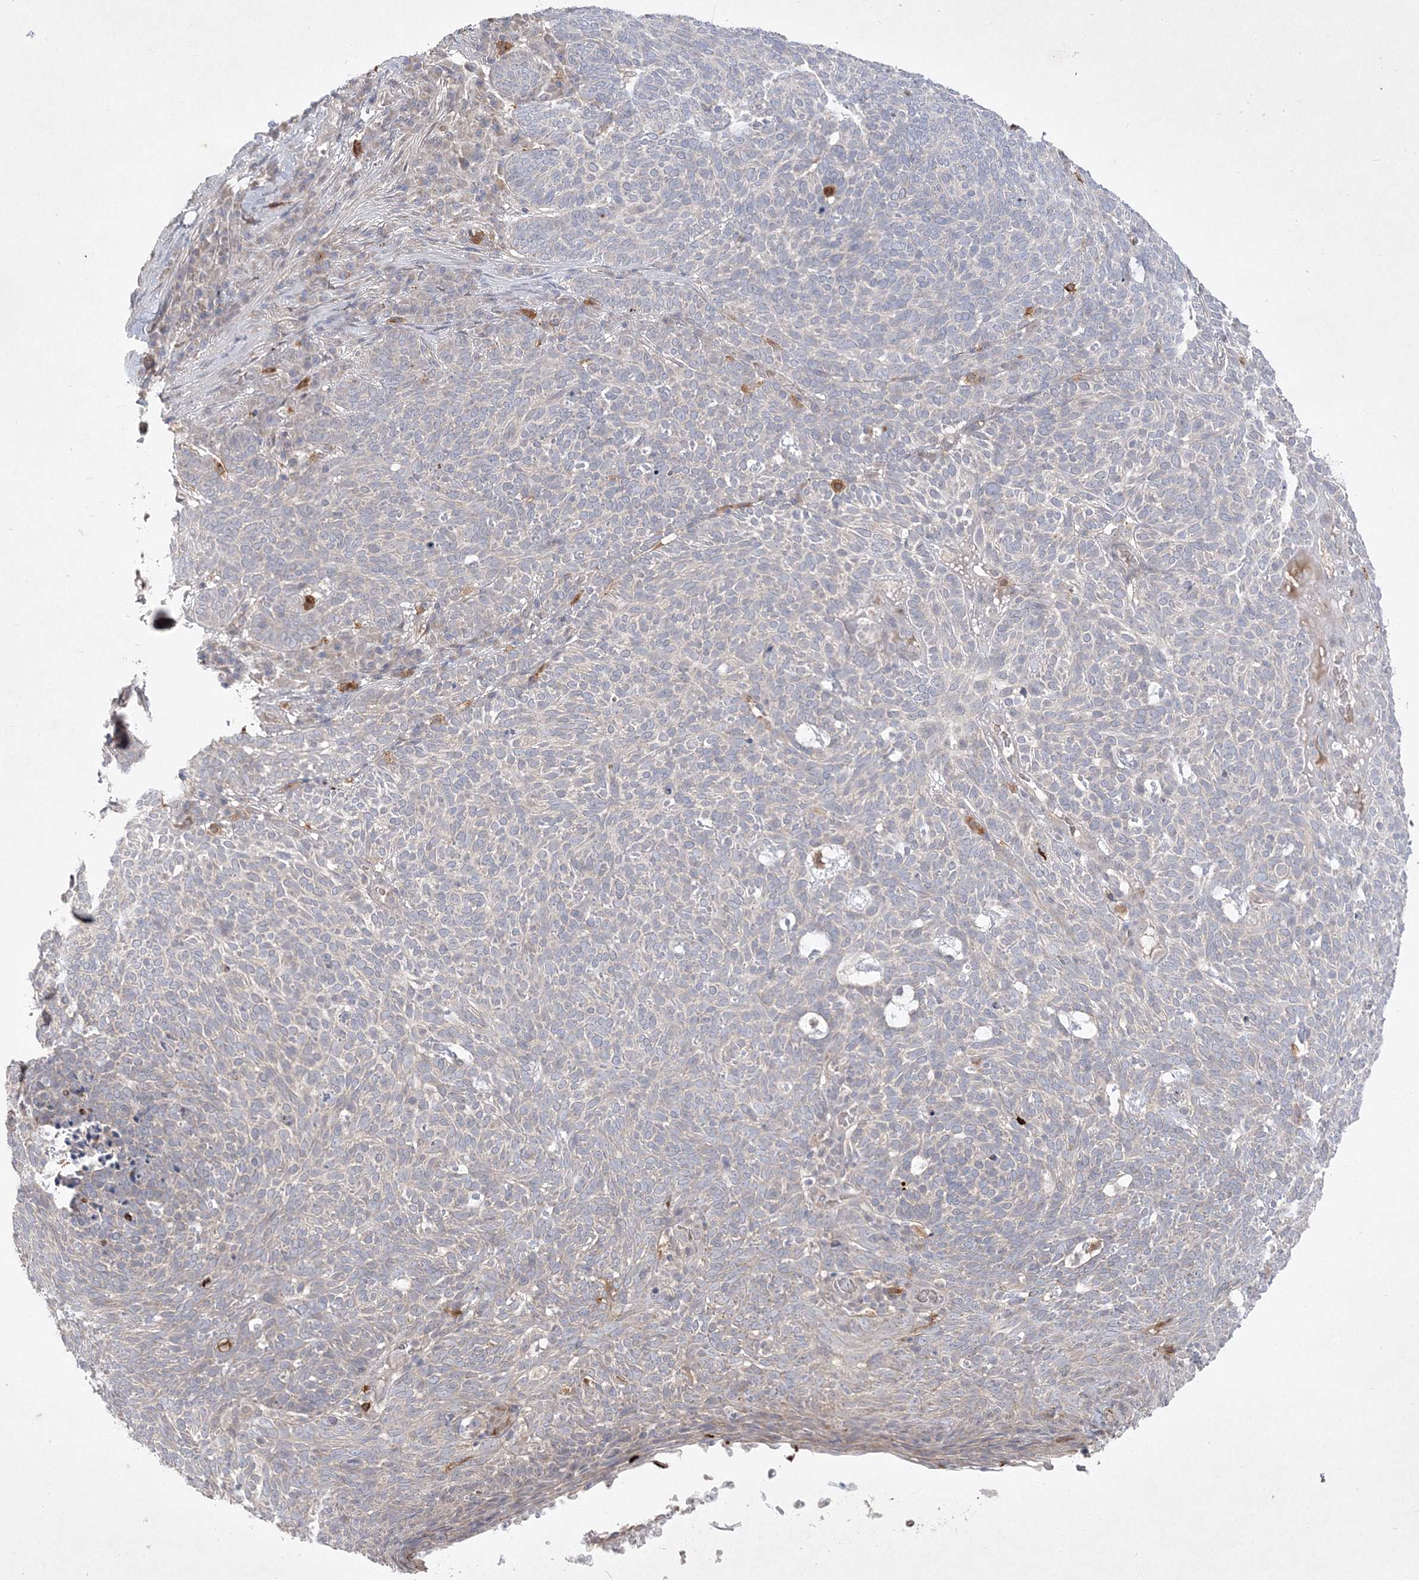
{"staining": {"intensity": "negative", "quantity": "none", "location": "none"}, "tissue": "skin cancer", "cell_type": "Tumor cells", "image_type": "cancer", "snomed": [{"axis": "morphology", "description": "Squamous cell carcinoma, NOS"}, {"axis": "topography", "description": "Skin"}], "caption": "Photomicrograph shows no significant protein staining in tumor cells of squamous cell carcinoma (skin).", "gene": "CLNK", "patient": {"sex": "female", "age": 90}}